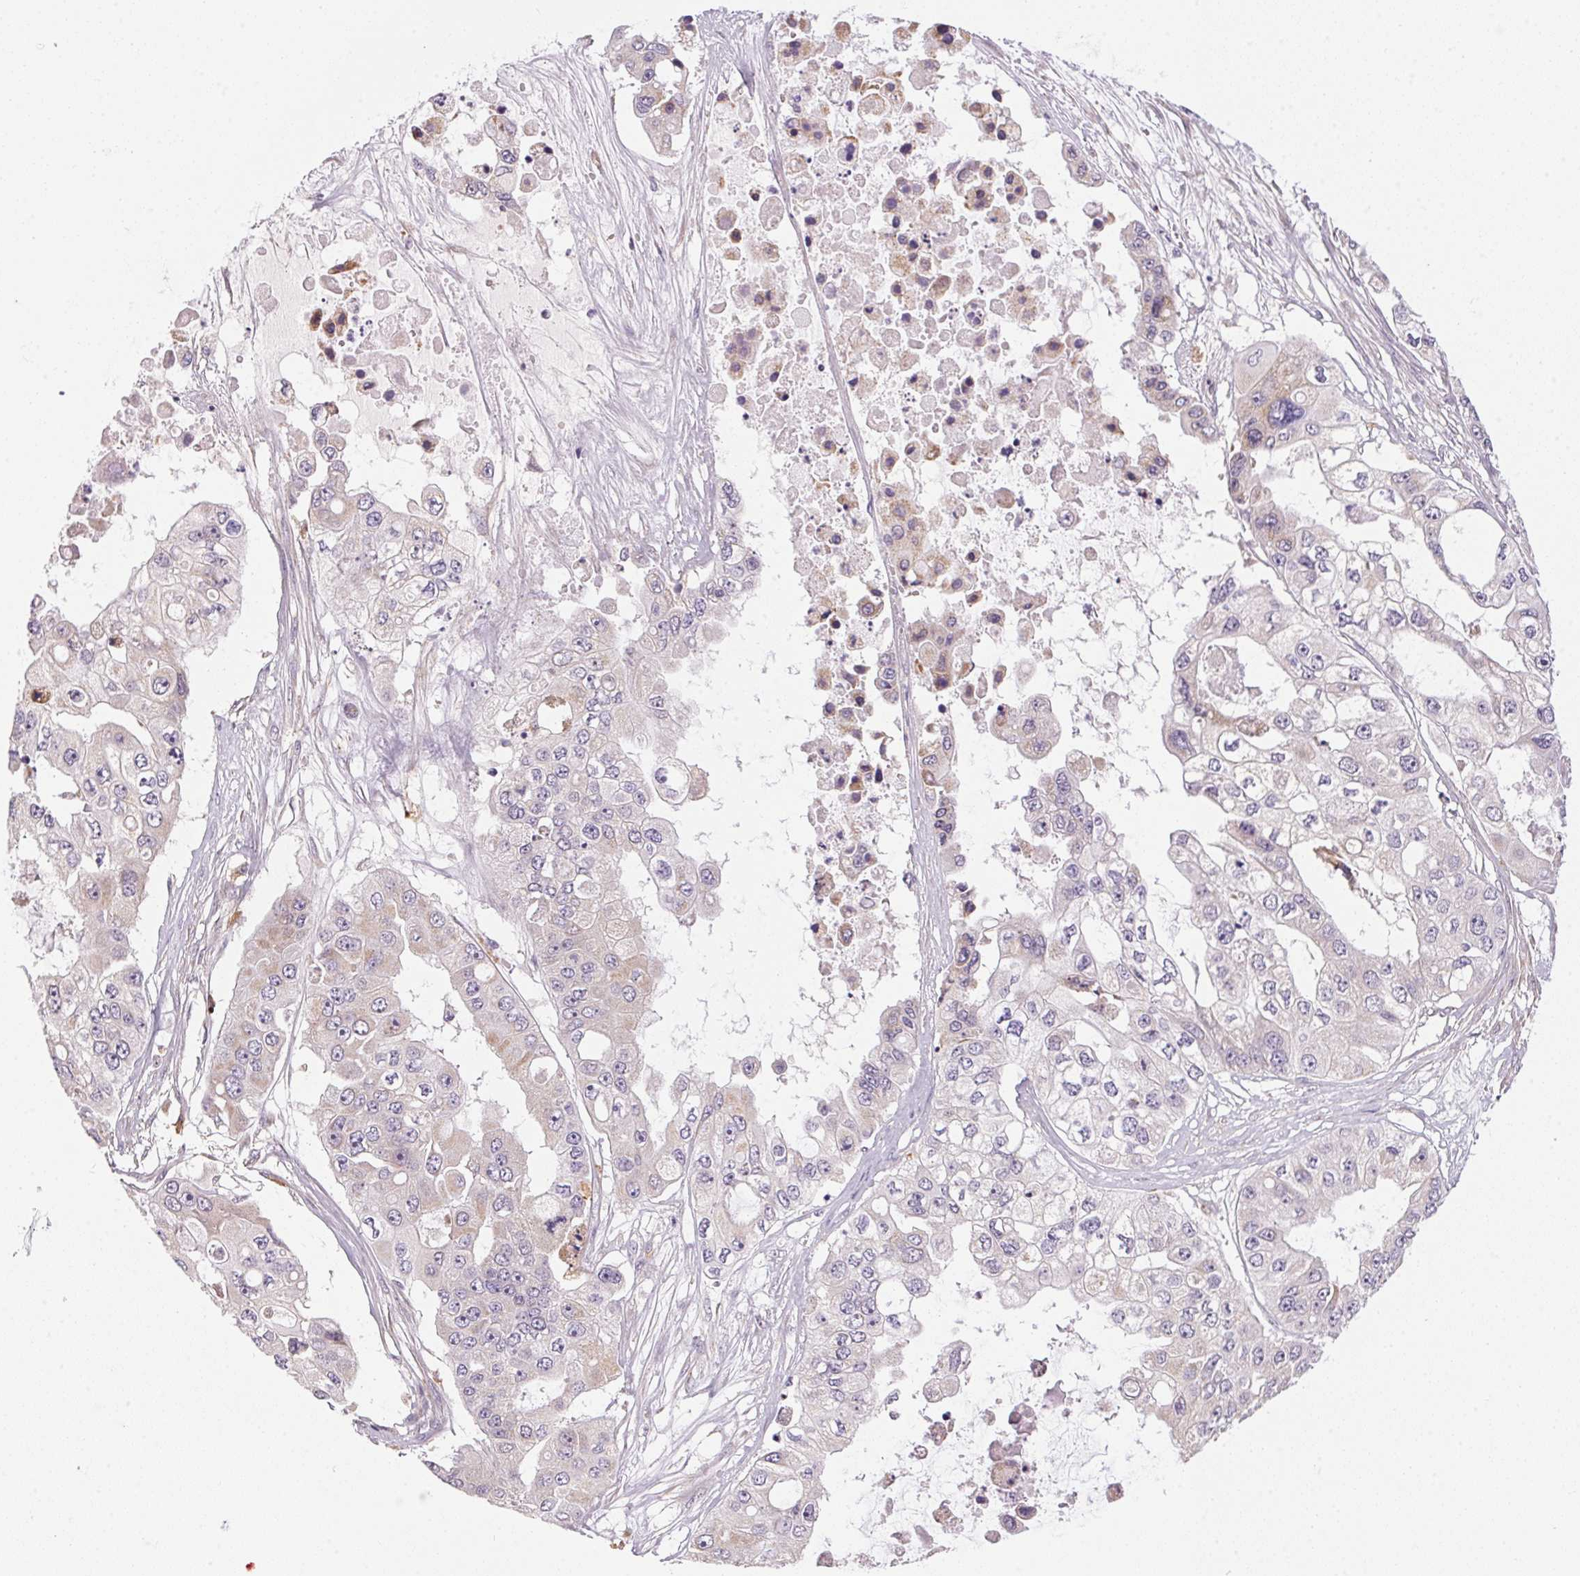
{"staining": {"intensity": "negative", "quantity": "none", "location": "none"}, "tissue": "ovarian cancer", "cell_type": "Tumor cells", "image_type": "cancer", "snomed": [{"axis": "morphology", "description": "Cystadenocarcinoma, serous, NOS"}, {"axis": "topography", "description": "Ovary"}], "caption": "Immunohistochemistry (IHC) of human ovarian cancer (serous cystadenocarcinoma) shows no positivity in tumor cells.", "gene": "ADH5", "patient": {"sex": "female", "age": 56}}